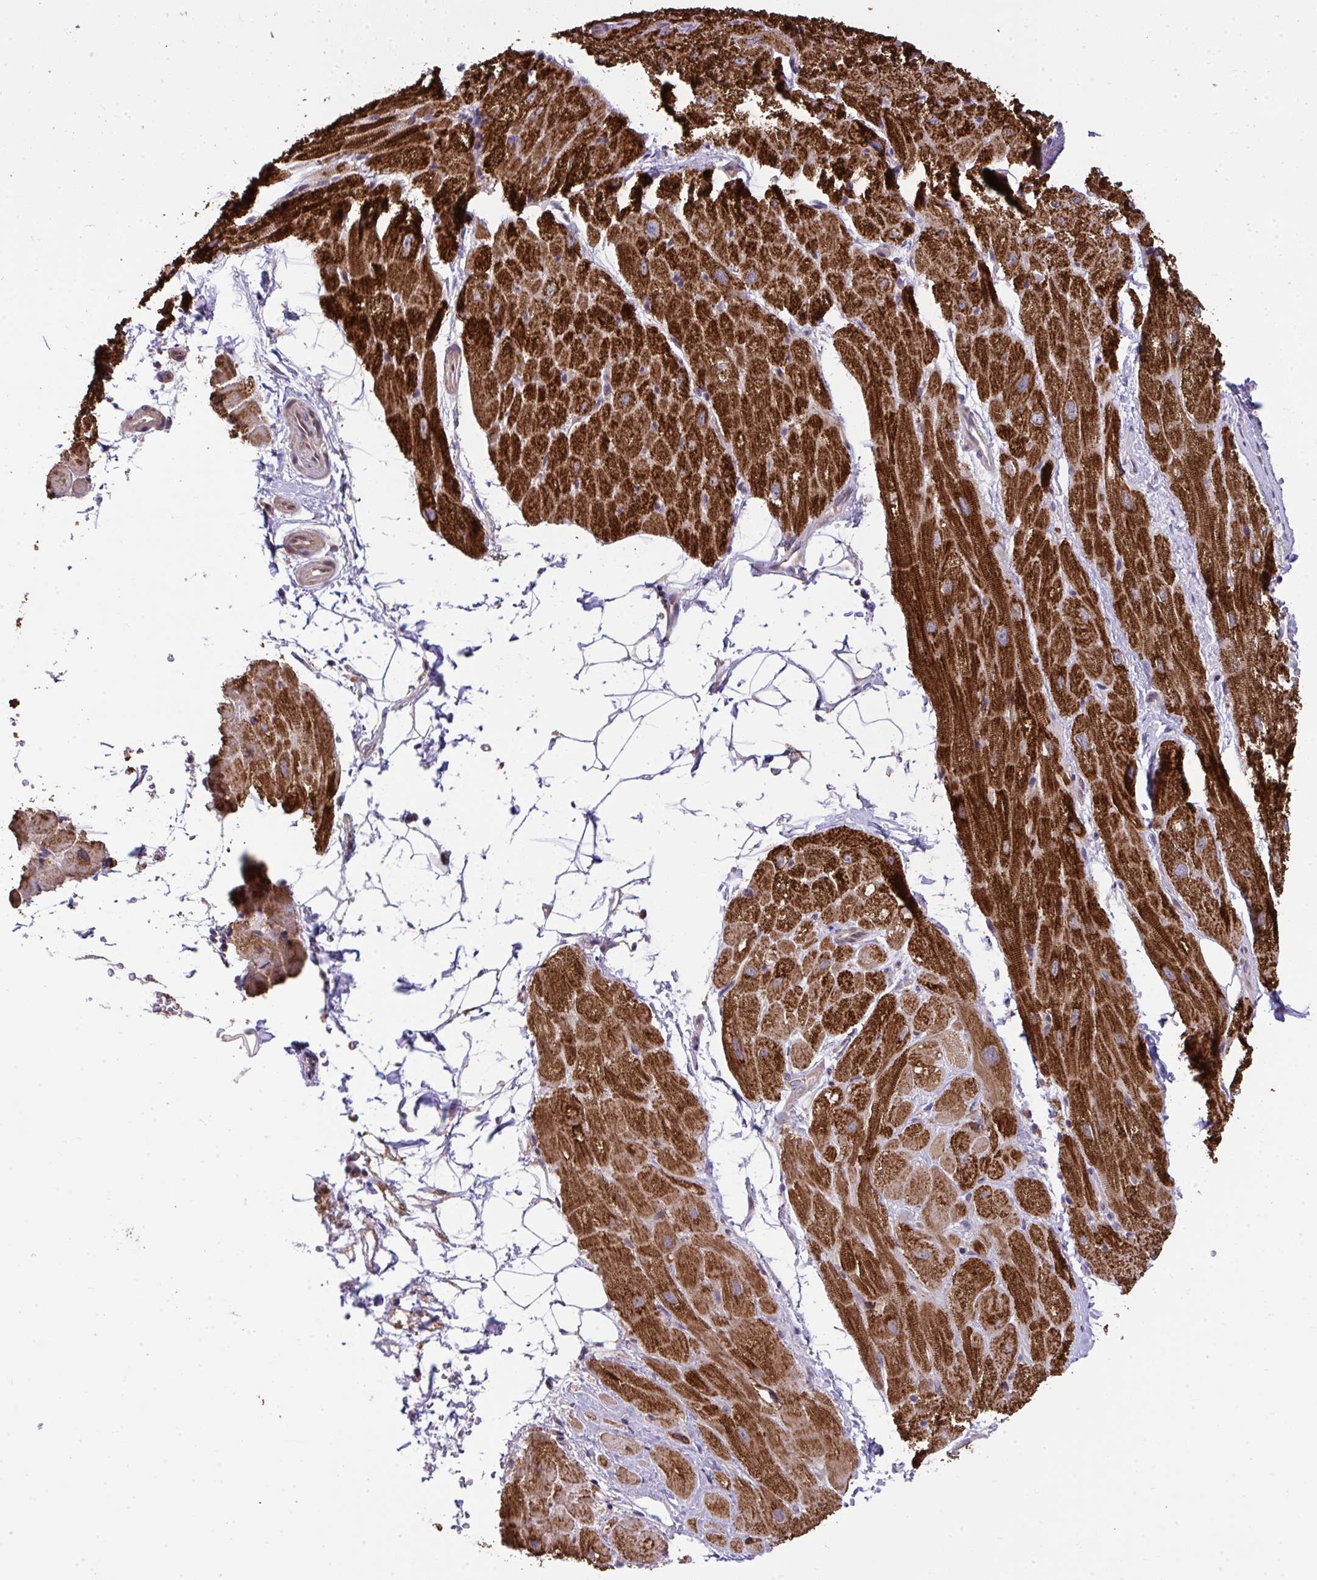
{"staining": {"intensity": "strong", "quantity": ">75%", "location": "cytoplasmic/membranous"}, "tissue": "heart muscle", "cell_type": "Cardiomyocytes", "image_type": "normal", "snomed": [{"axis": "morphology", "description": "Normal tissue, NOS"}, {"axis": "topography", "description": "Heart"}], "caption": "Normal heart muscle displays strong cytoplasmic/membranous staining in about >75% of cardiomyocytes, visualized by immunohistochemistry.", "gene": "RDH14", "patient": {"sex": "male", "age": 62}}